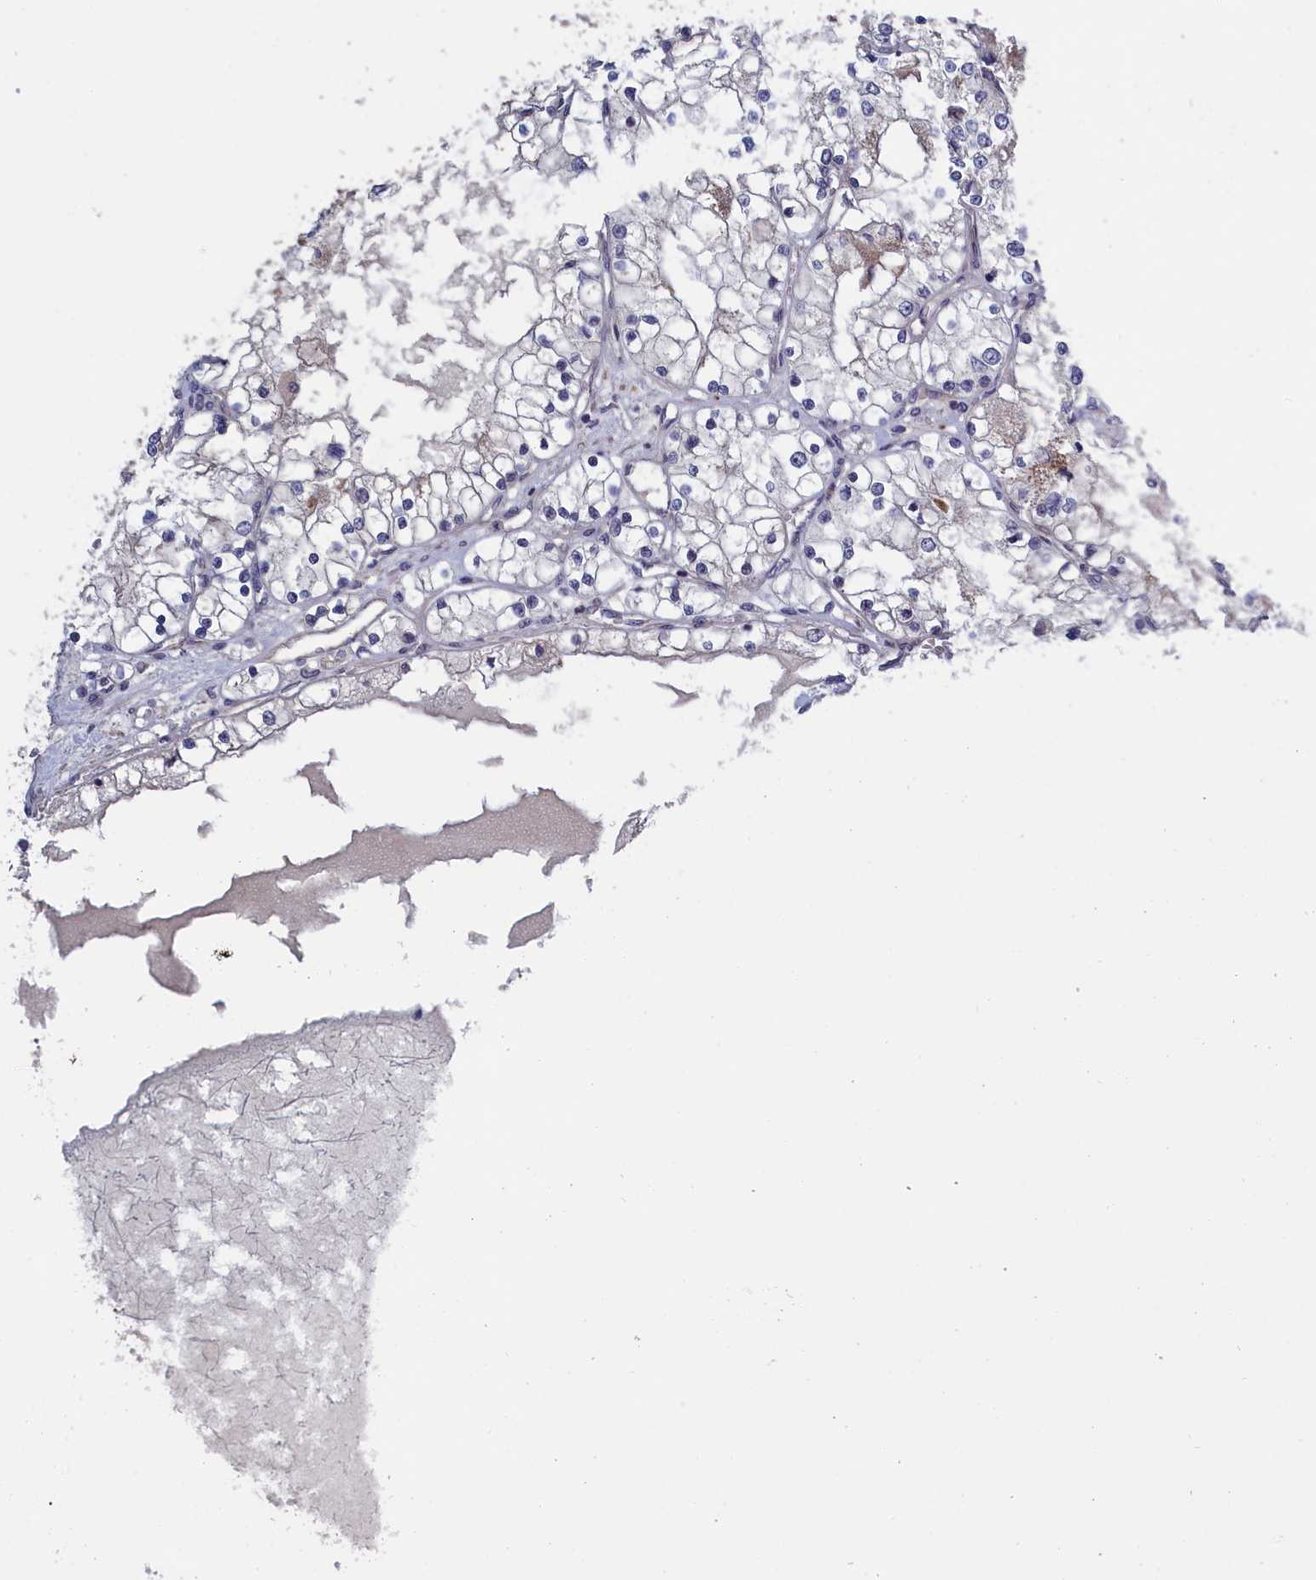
{"staining": {"intensity": "negative", "quantity": "none", "location": "none"}, "tissue": "renal cancer", "cell_type": "Tumor cells", "image_type": "cancer", "snomed": [{"axis": "morphology", "description": "Adenocarcinoma, NOS"}, {"axis": "topography", "description": "Kidney"}], "caption": "Immunohistochemistry photomicrograph of neoplastic tissue: human renal cancer (adenocarcinoma) stained with DAB exhibits no significant protein expression in tumor cells.", "gene": "LSG1", "patient": {"sex": "male", "age": 68}}